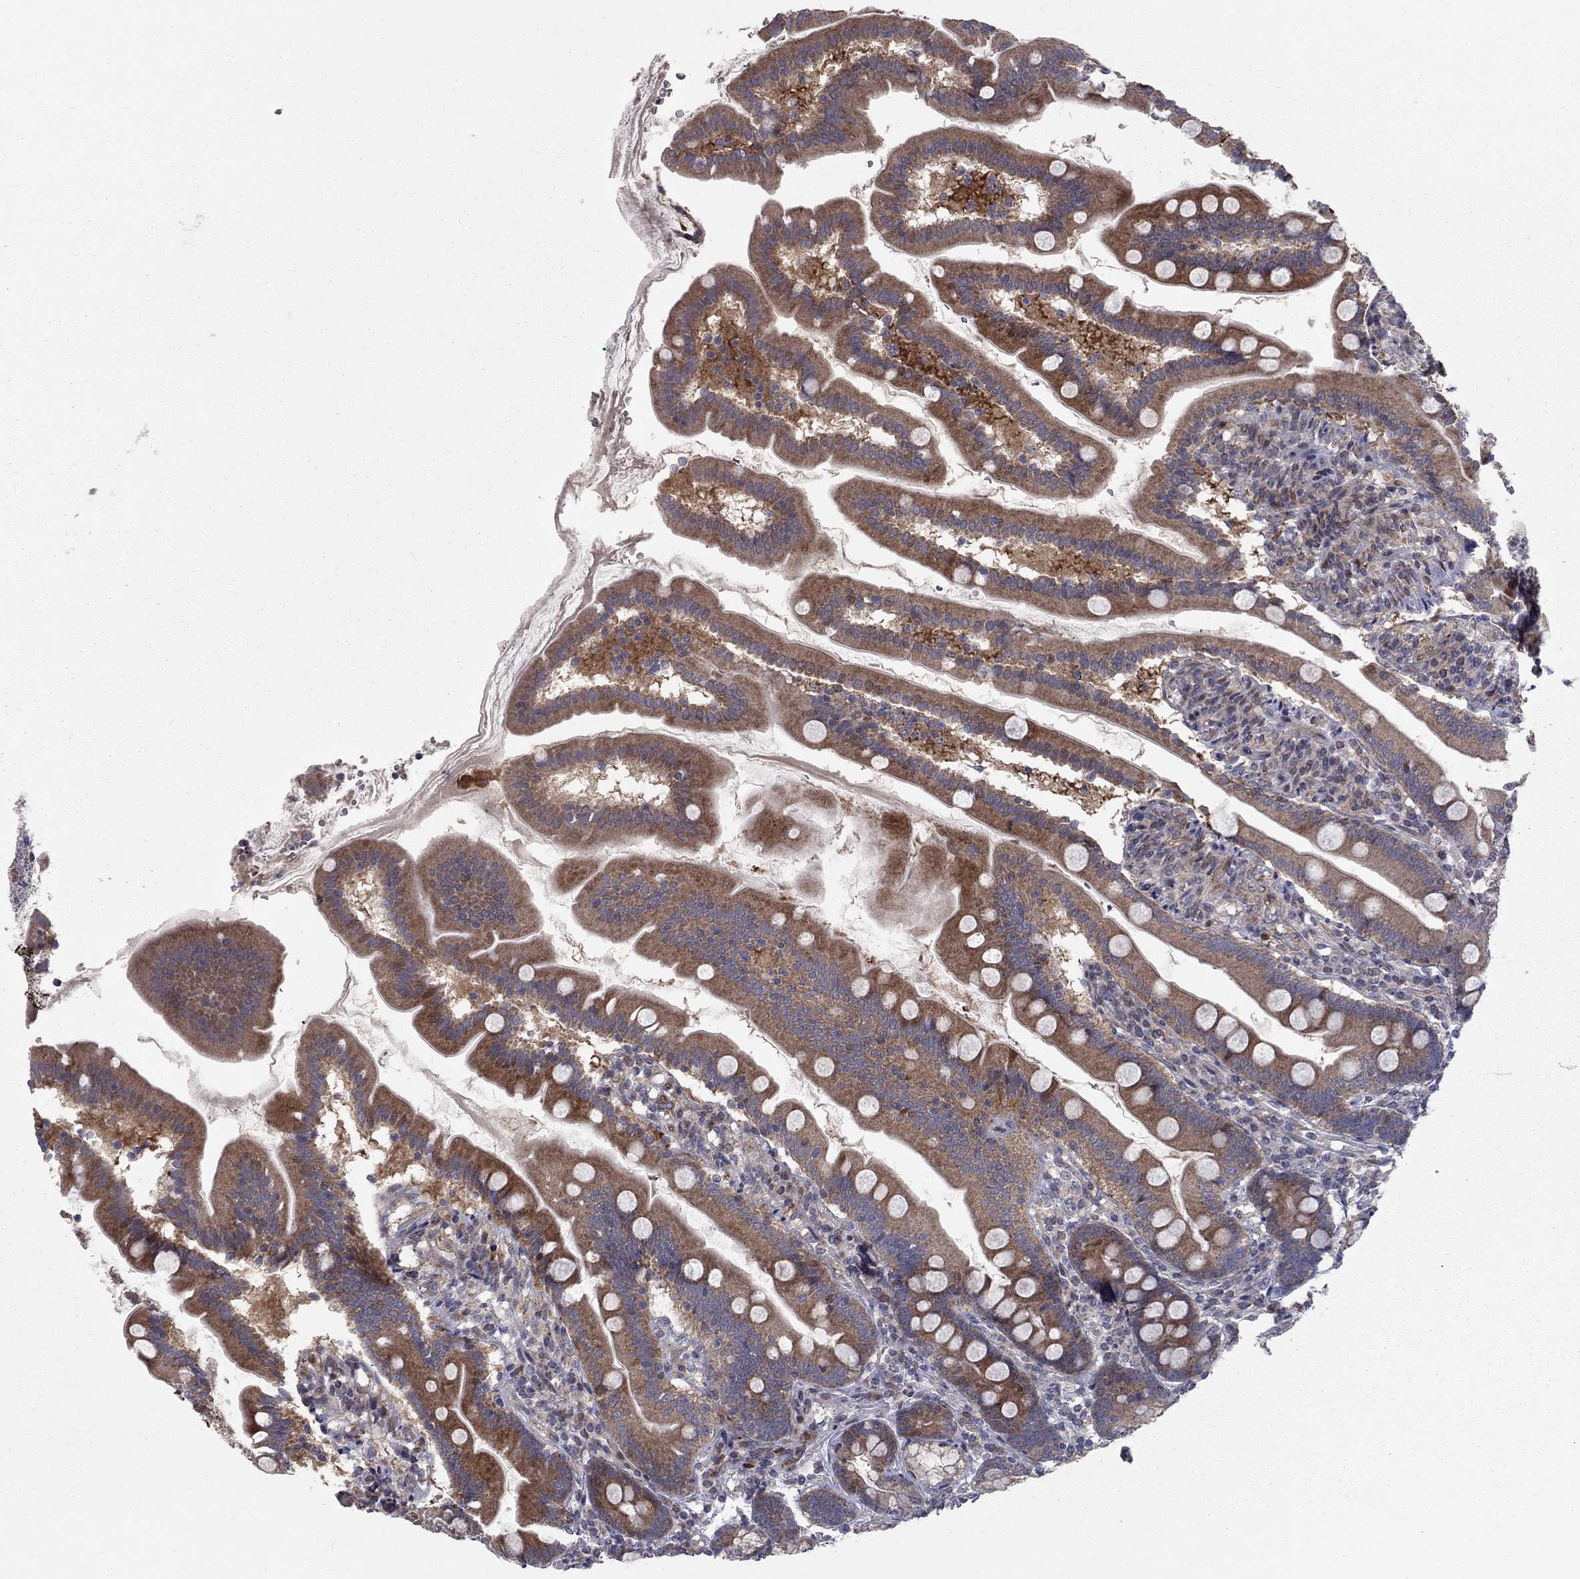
{"staining": {"intensity": "strong", "quantity": ">75%", "location": "cytoplasmic/membranous"}, "tissue": "duodenum", "cell_type": "Glandular cells", "image_type": "normal", "snomed": [{"axis": "morphology", "description": "Normal tissue, NOS"}, {"axis": "topography", "description": "Duodenum"}], "caption": "There is high levels of strong cytoplasmic/membranous positivity in glandular cells of unremarkable duodenum, as demonstrated by immunohistochemical staining (brown color).", "gene": "DUSP7", "patient": {"sex": "female", "age": 67}}